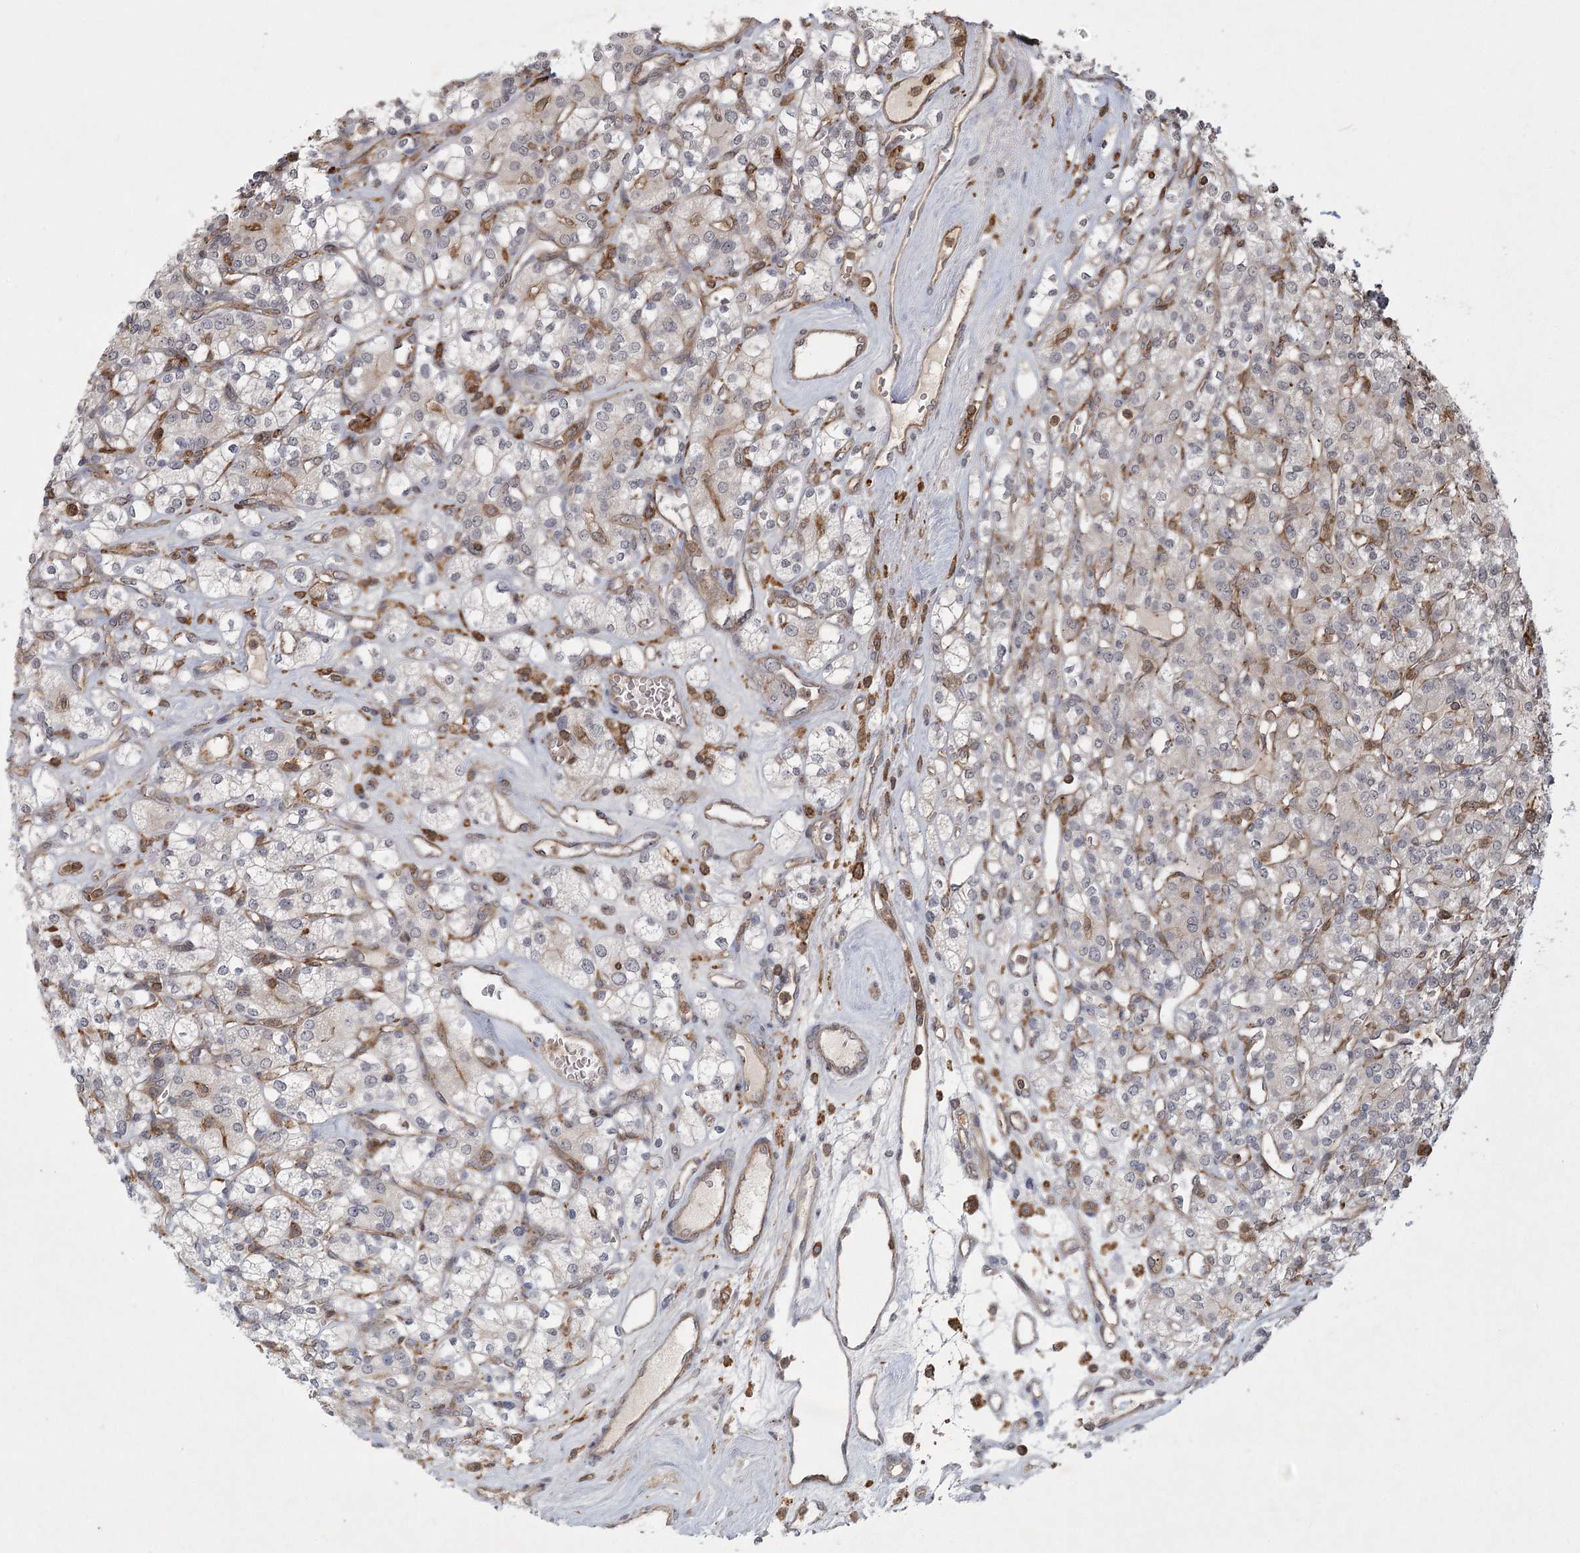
{"staining": {"intensity": "negative", "quantity": "none", "location": "none"}, "tissue": "renal cancer", "cell_type": "Tumor cells", "image_type": "cancer", "snomed": [{"axis": "morphology", "description": "Adenocarcinoma, NOS"}, {"axis": "topography", "description": "Kidney"}], "caption": "DAB immunohistochemical staining of human renal cancer exhibits no significant expression in tumor cells.", "gene": "MEPE", "patient": {"sex": "male", "age": 77}}